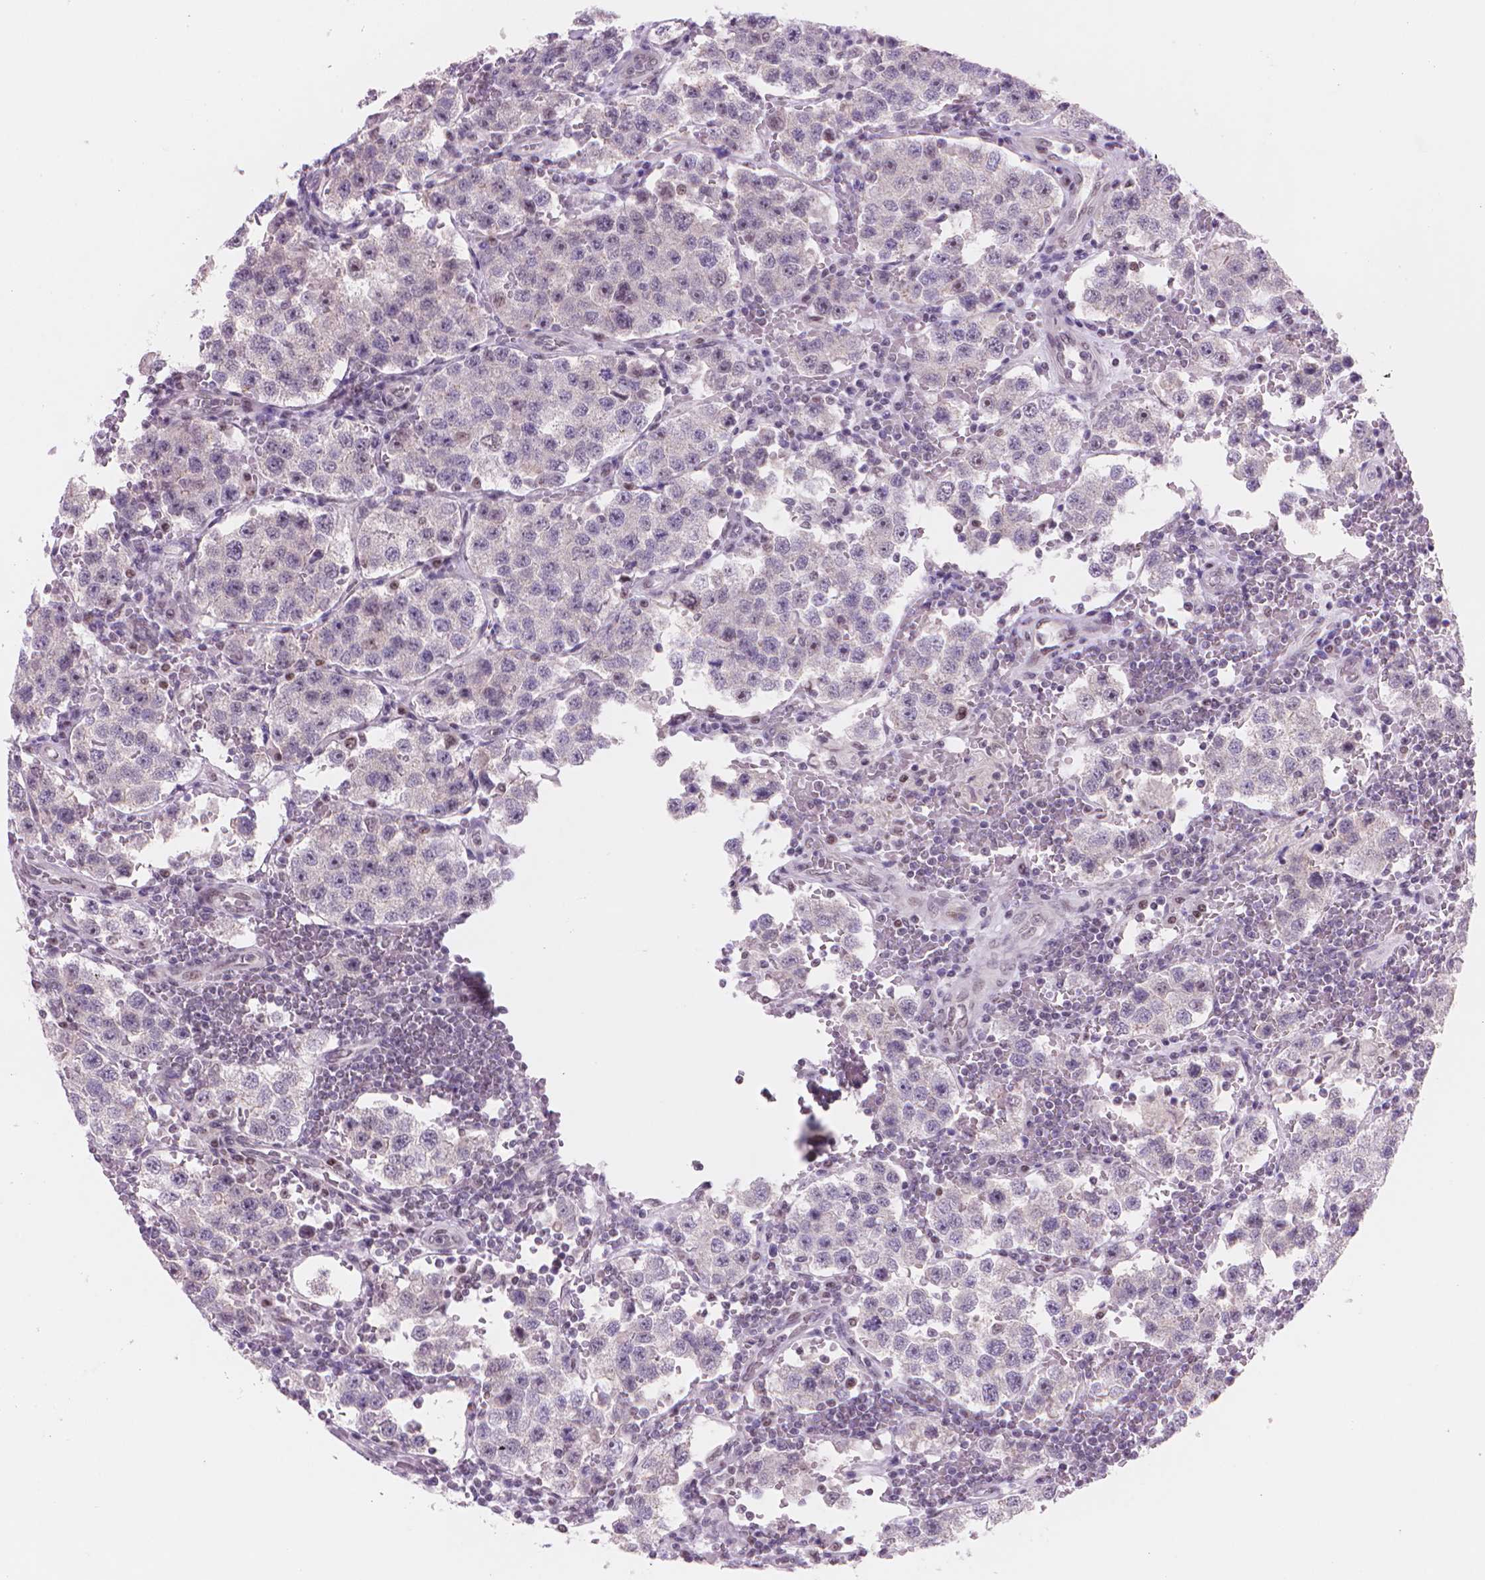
{"staining": {"intensity": "negative", "quantity": "none", "location": "none"}, "tissue": "testis cancer", "cell_type": "Tumor cells", "image_type": "cancer", "snomed": [{"axis": "morphology", "description": "Seminoma, NOS"}, {"axis": "topography", "description": "Testis"}], "caption": "A high-resolution photomicrograph shows IHC staining of testis cancer (seminoma), which displays no significant staining in tumor cells. (DAB IHC, high magnification).", "gene": "POLR3D", "patient": {"sex": "male", "age": 37}}